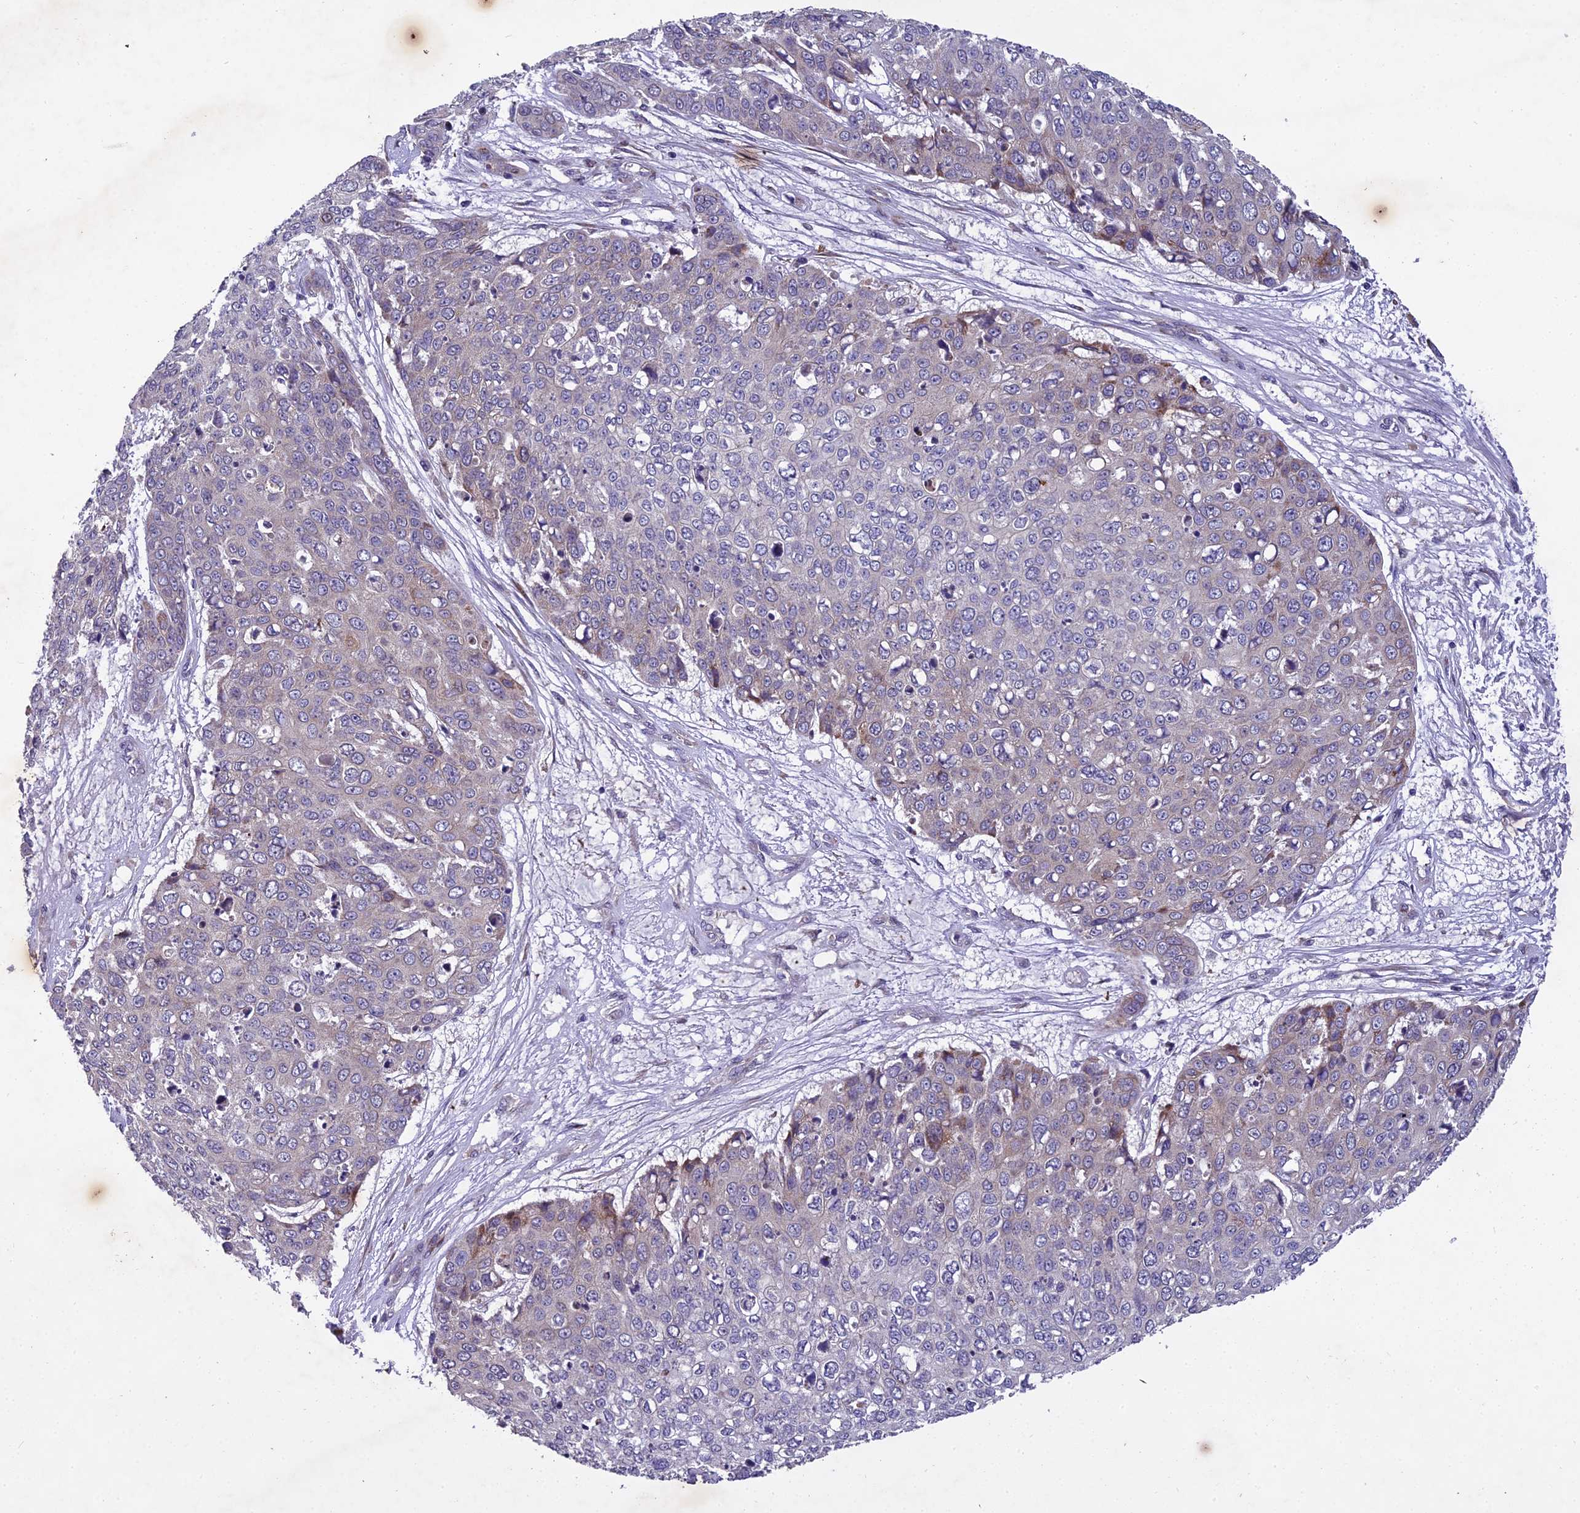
{"staining": {"intensity": "weak", "quantity": "<25%", "location": "cytoplasmic/membranous"}, "tissue": "skin cancer", "cell_type": "Tumor cells", "image_type": "cancer", "snomed": [{"axis": "morphology", "description": "Squamous cell carcinoma, NOS"}, {"axis": "topography", "description": "Skin"}], "caption": "This is an immunohistochemistry (IHC) image of human skin cancer. There is no staining in tumor cells.", "gene": "CENPL", "patient": {"sex": "male", "age": 71}}